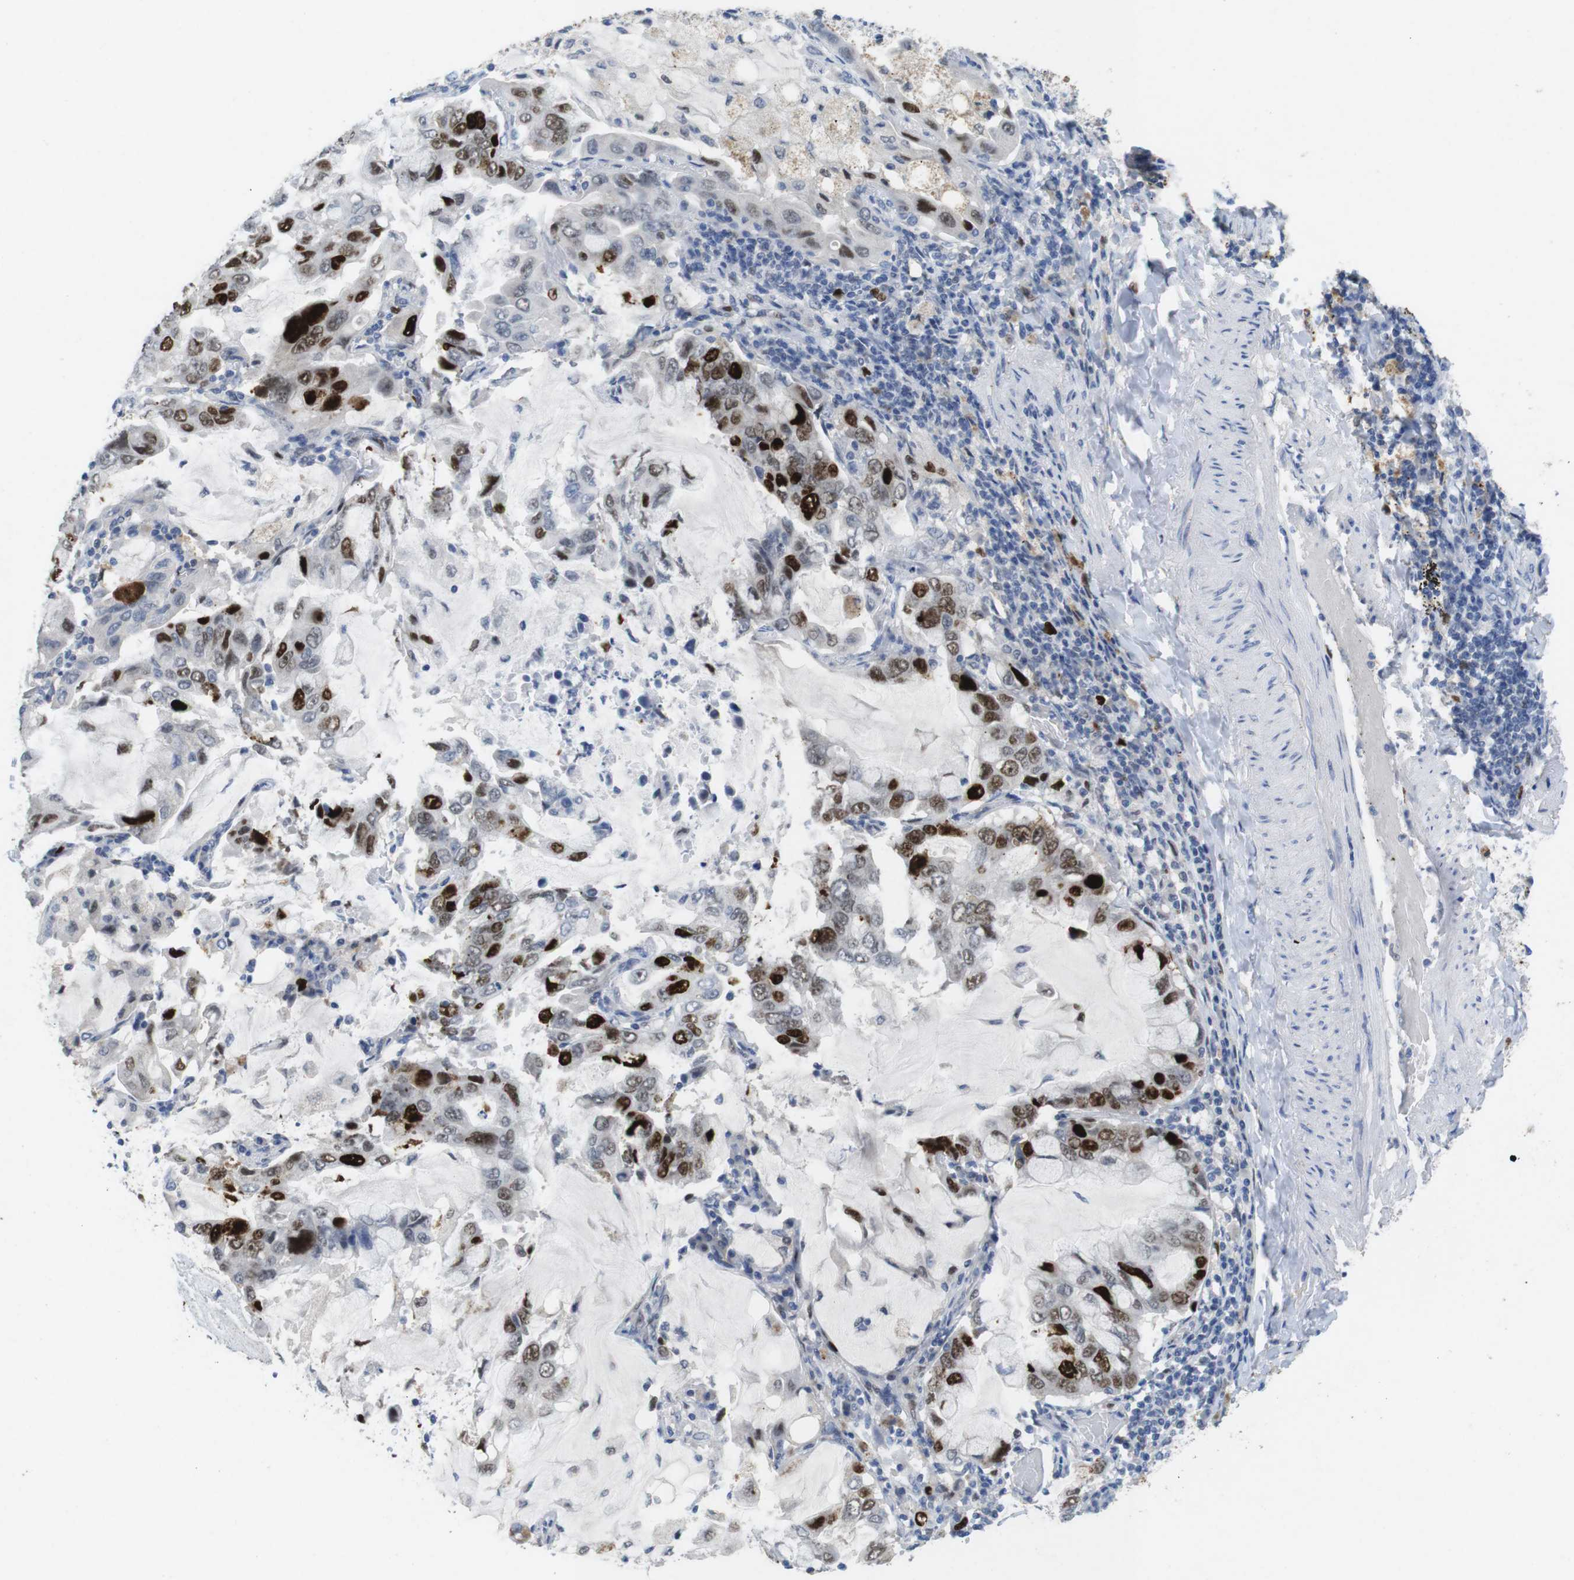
{"staining": {"intensity": "strong", "quantity": "25%-75%", "location": "nuclear"}, "tissue": "lung cancer", "cell_type": "Tumor cells", "image_type": "cancer", "snomed": [{"axis": "morphology", "description": "Adenocarcinoma, NOS"}, {"axis": "topography", "description": "Lung"}], "caption": "Lung cancer (adenocarcinoma) tissue shows strong nuclear expression in approximately 25%-75% of tumor cells, visualized by immunohistochemistry. Nuclei are stained in blue.", "gene": "KPNA2", "patient": {"sex": "male", "age": 64}}